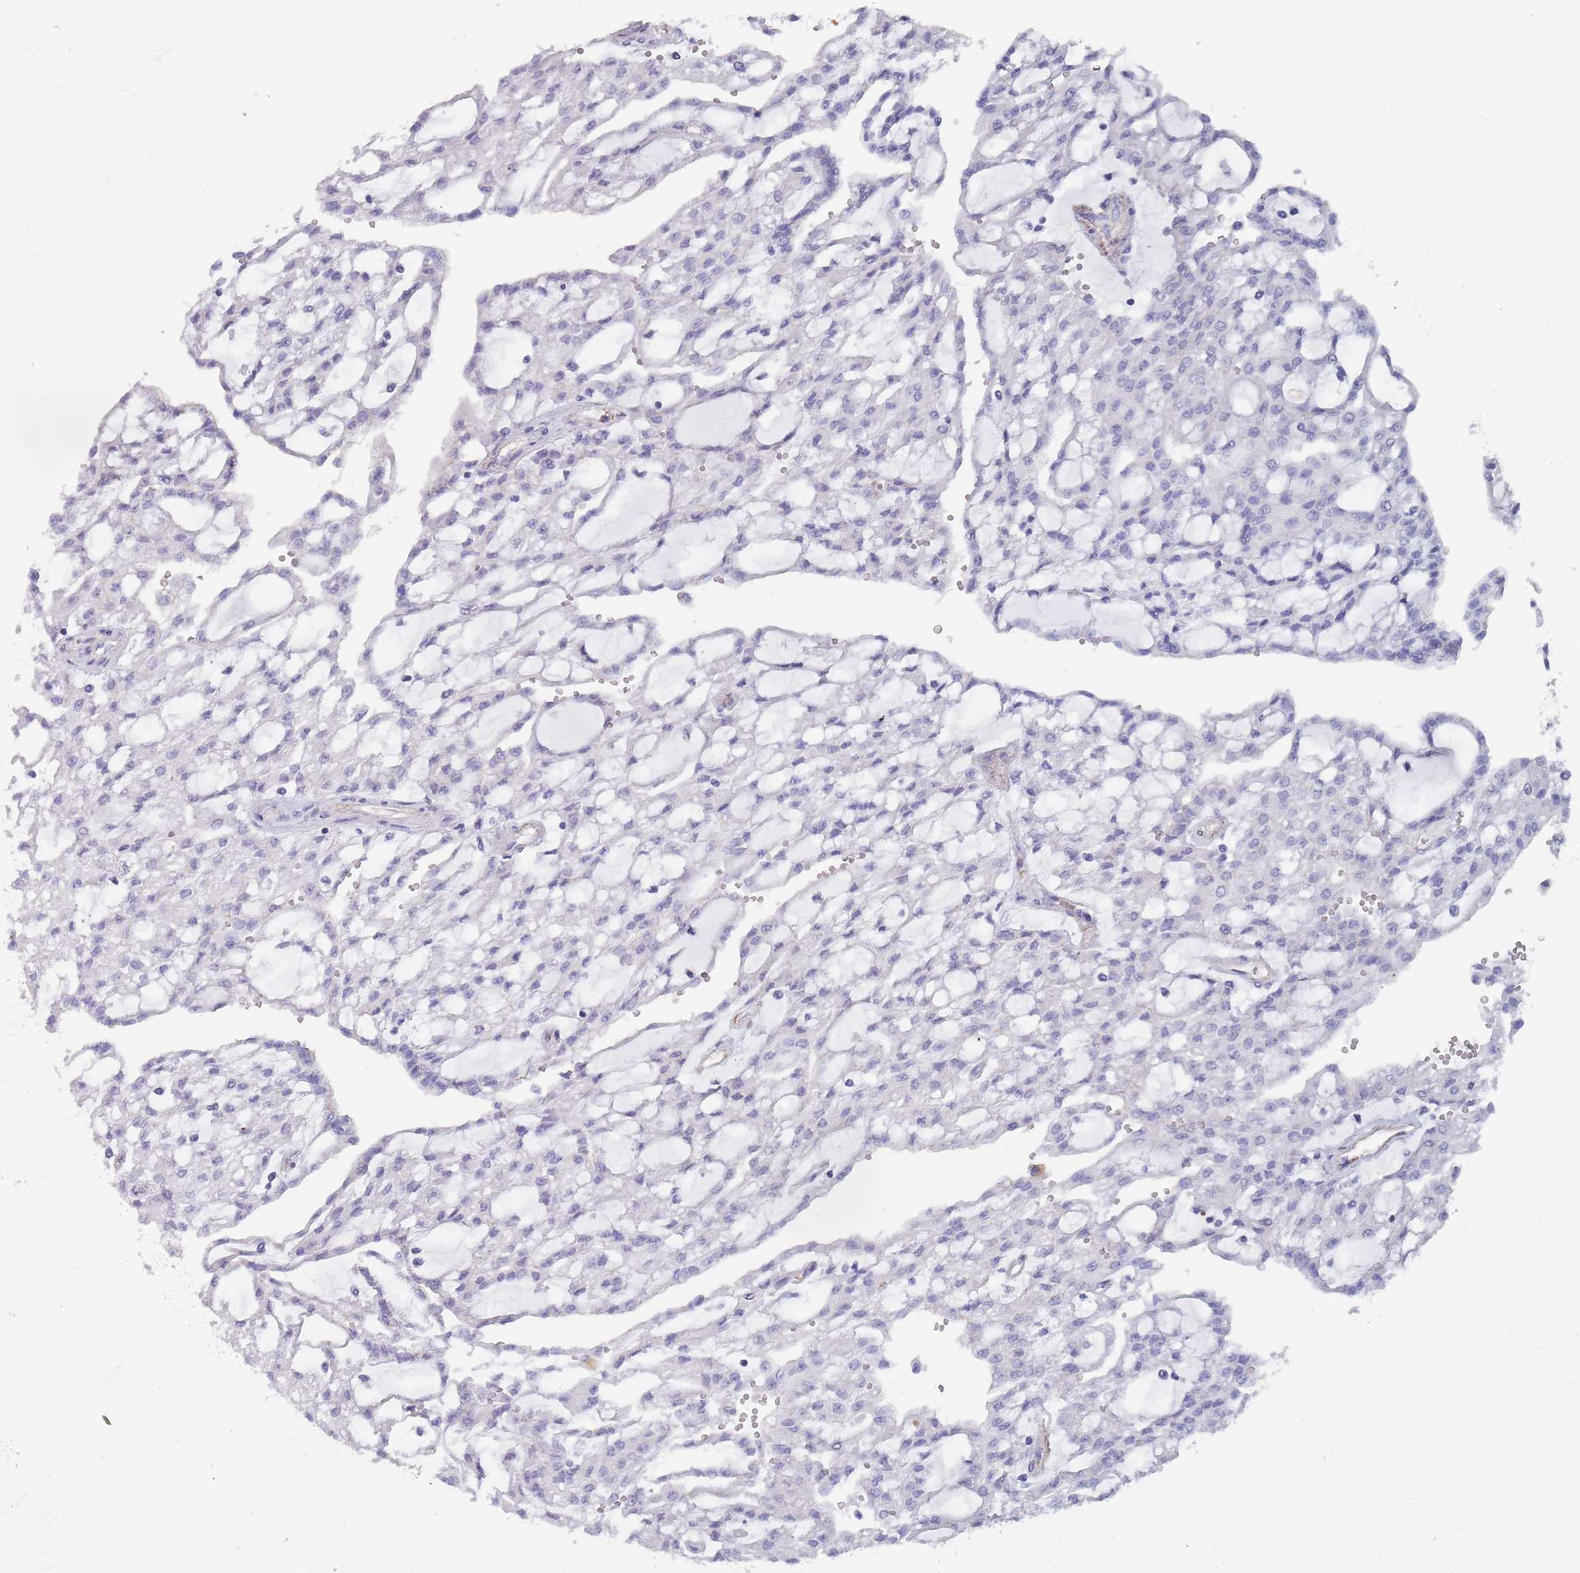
{"staining": {"intensity": "negative", "quantity": "none", "location": "none"}, "tissue": "renal cancer", "cell_type": "Tumor cells", "image_type": "cancer", "snomed": [{"axis": "morphology", "description": "Adenocarcinoma, NOS"}, {"axis": "topography", "description": "Kidney"}], "caption": "Micrograph shows no significant protein positivity in tumor cells of renal adenocarcinoma.", "gene": "OR5A2", "patient": {"sex": "male", "age": 63}}